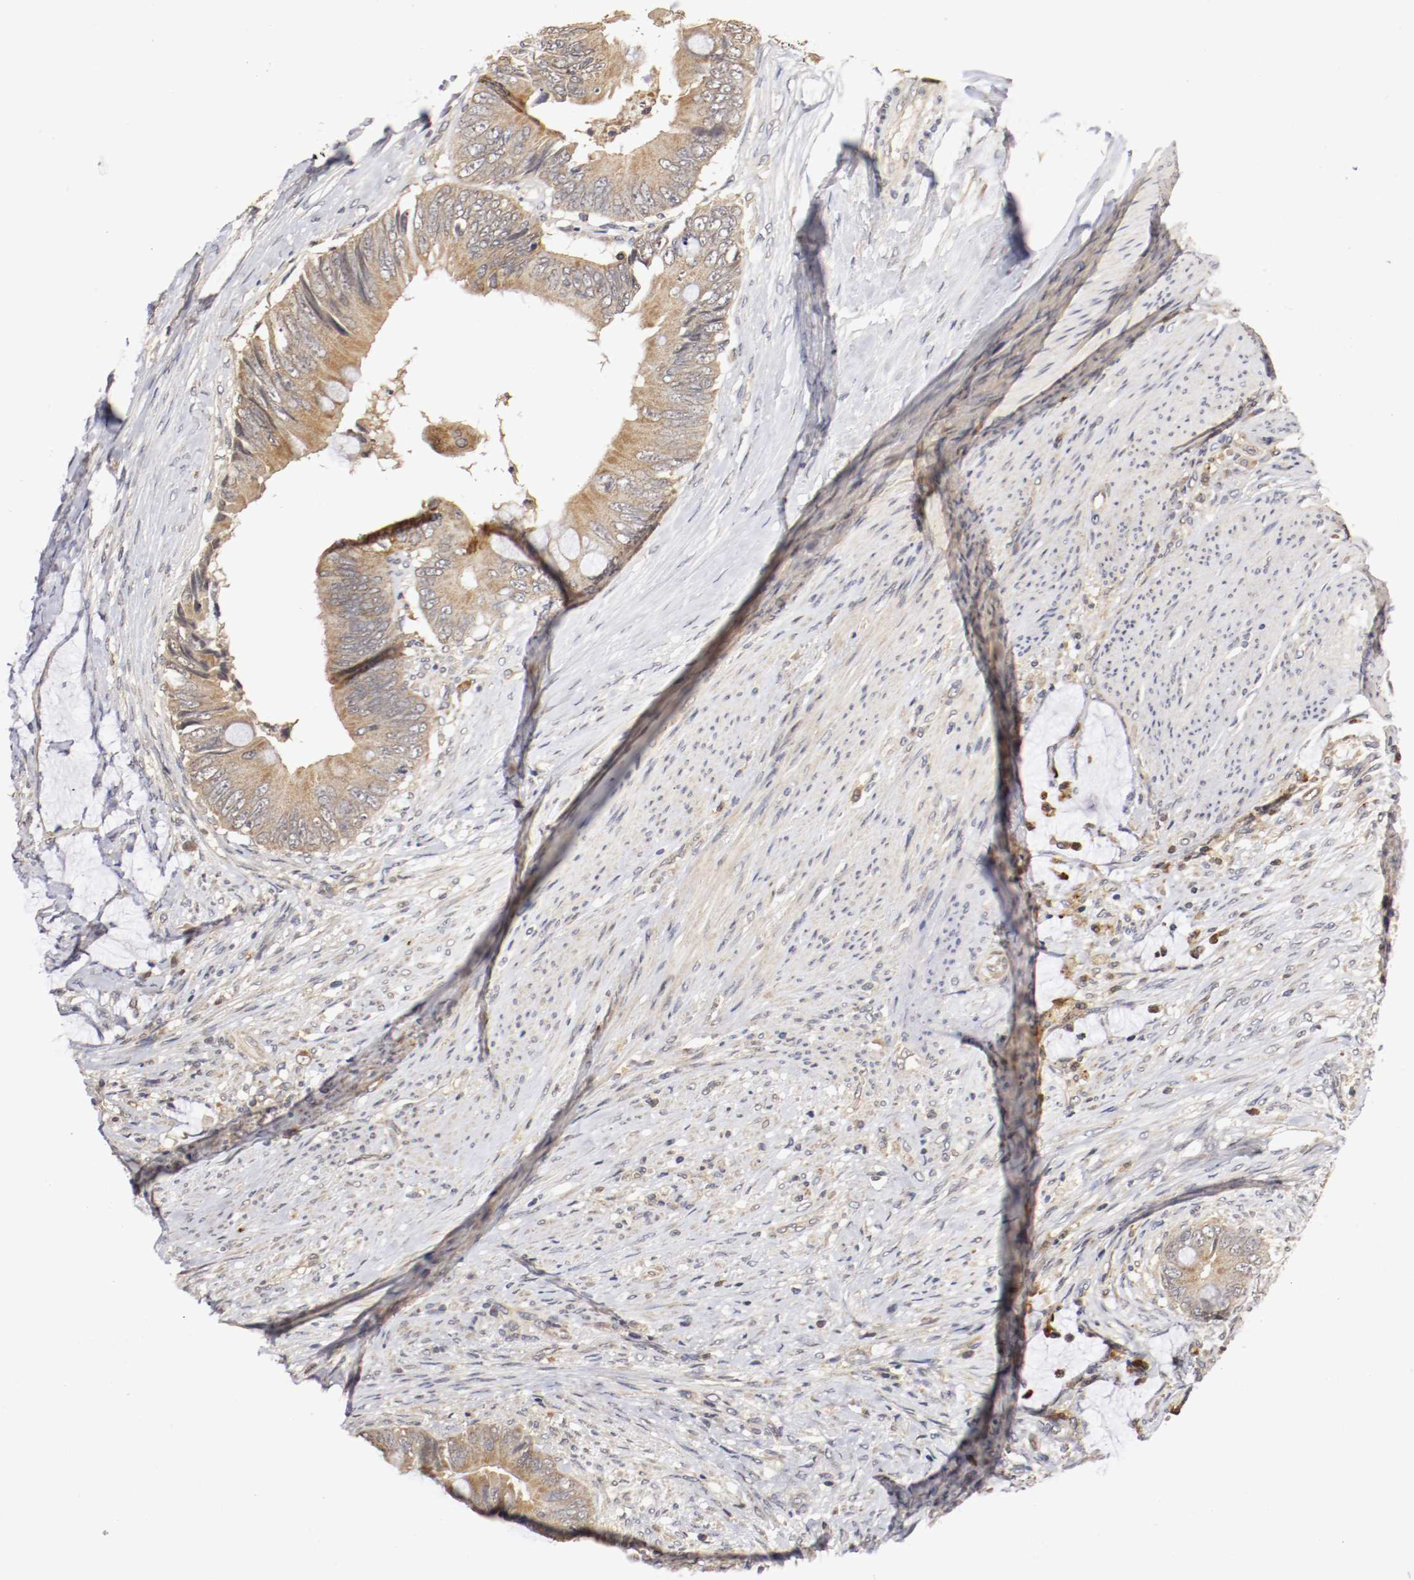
{"staining": {"intensity": "moderate", "quantity": ">75%", "location": "cytoplasmic/membranous"}, "tissue": "colorectal cancer", "cell_type": "Tumor cells", "image_type": "cancer", "snomed": [{"axis": "morphology", "description": "Adenocarcinoma, NOS"}, {"axis": "topography", "description": "Rectum"}], "caption": "Immunohistochemical staining of colorectal adenocarcinoma exhibits moderate cytoplasmic/membranous protein staining in about >75% of tumor cells.", "gene": "TNFRSF1B", "patient": {"sex": "female", "age": 77}}